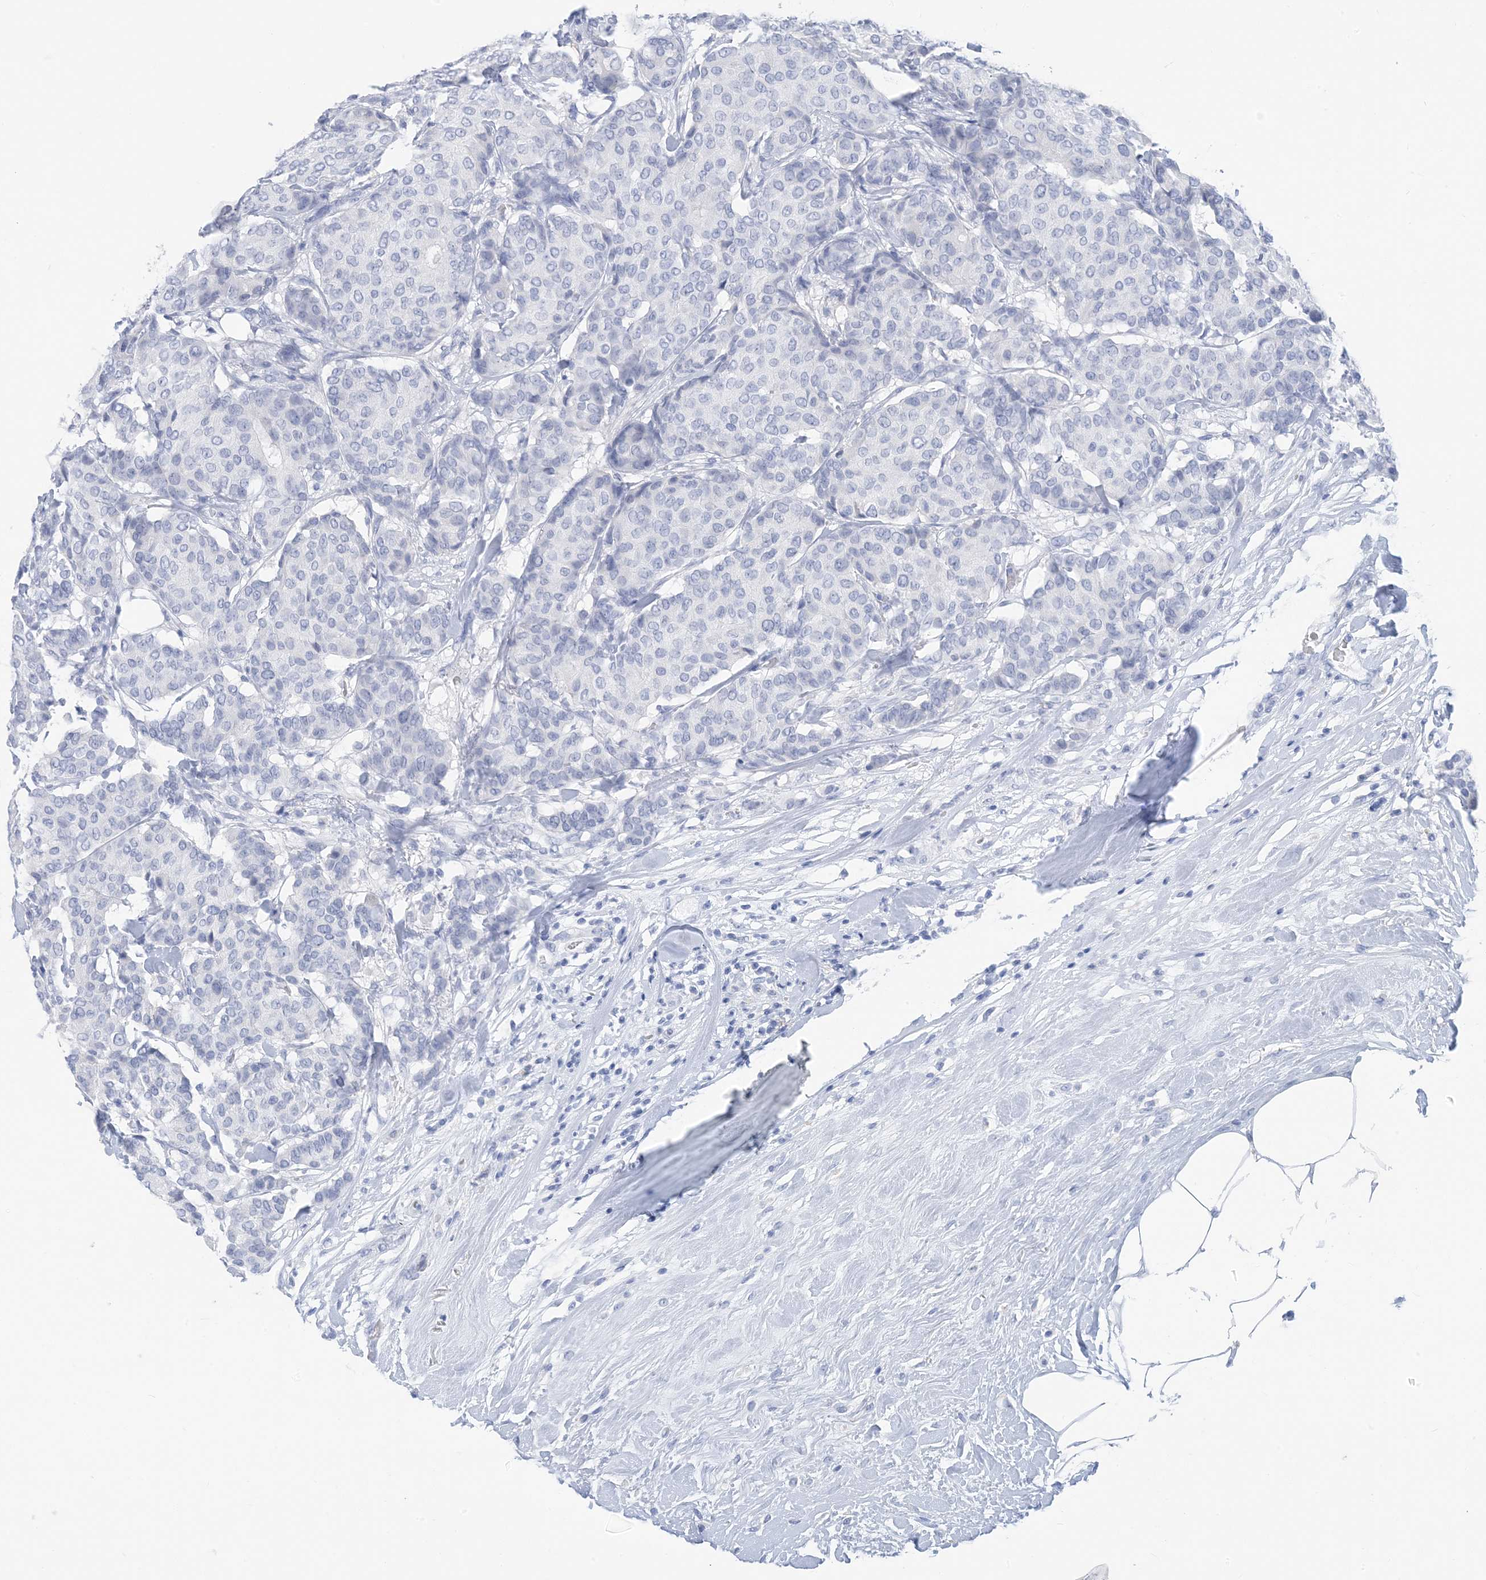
{"staining": {"intensity": "negative", "quantity": "none", "location": "none"}, "tissue": "breast cancer", "cell_type": "Tumor cells", "image_type": "cancer", "snomed": [{"axis": "morphology", "description": "Duct carcinoma"}, {"axis": "topography", "description": "Breast"}], "caption": "Human breast infiltrating ductal carcinoma stained for a protein using immunohistochemistry (IHC) displays no expression in tumor cells.", "gene": "SH3YL1", "patient": {"sex": "female", "age": 75}}